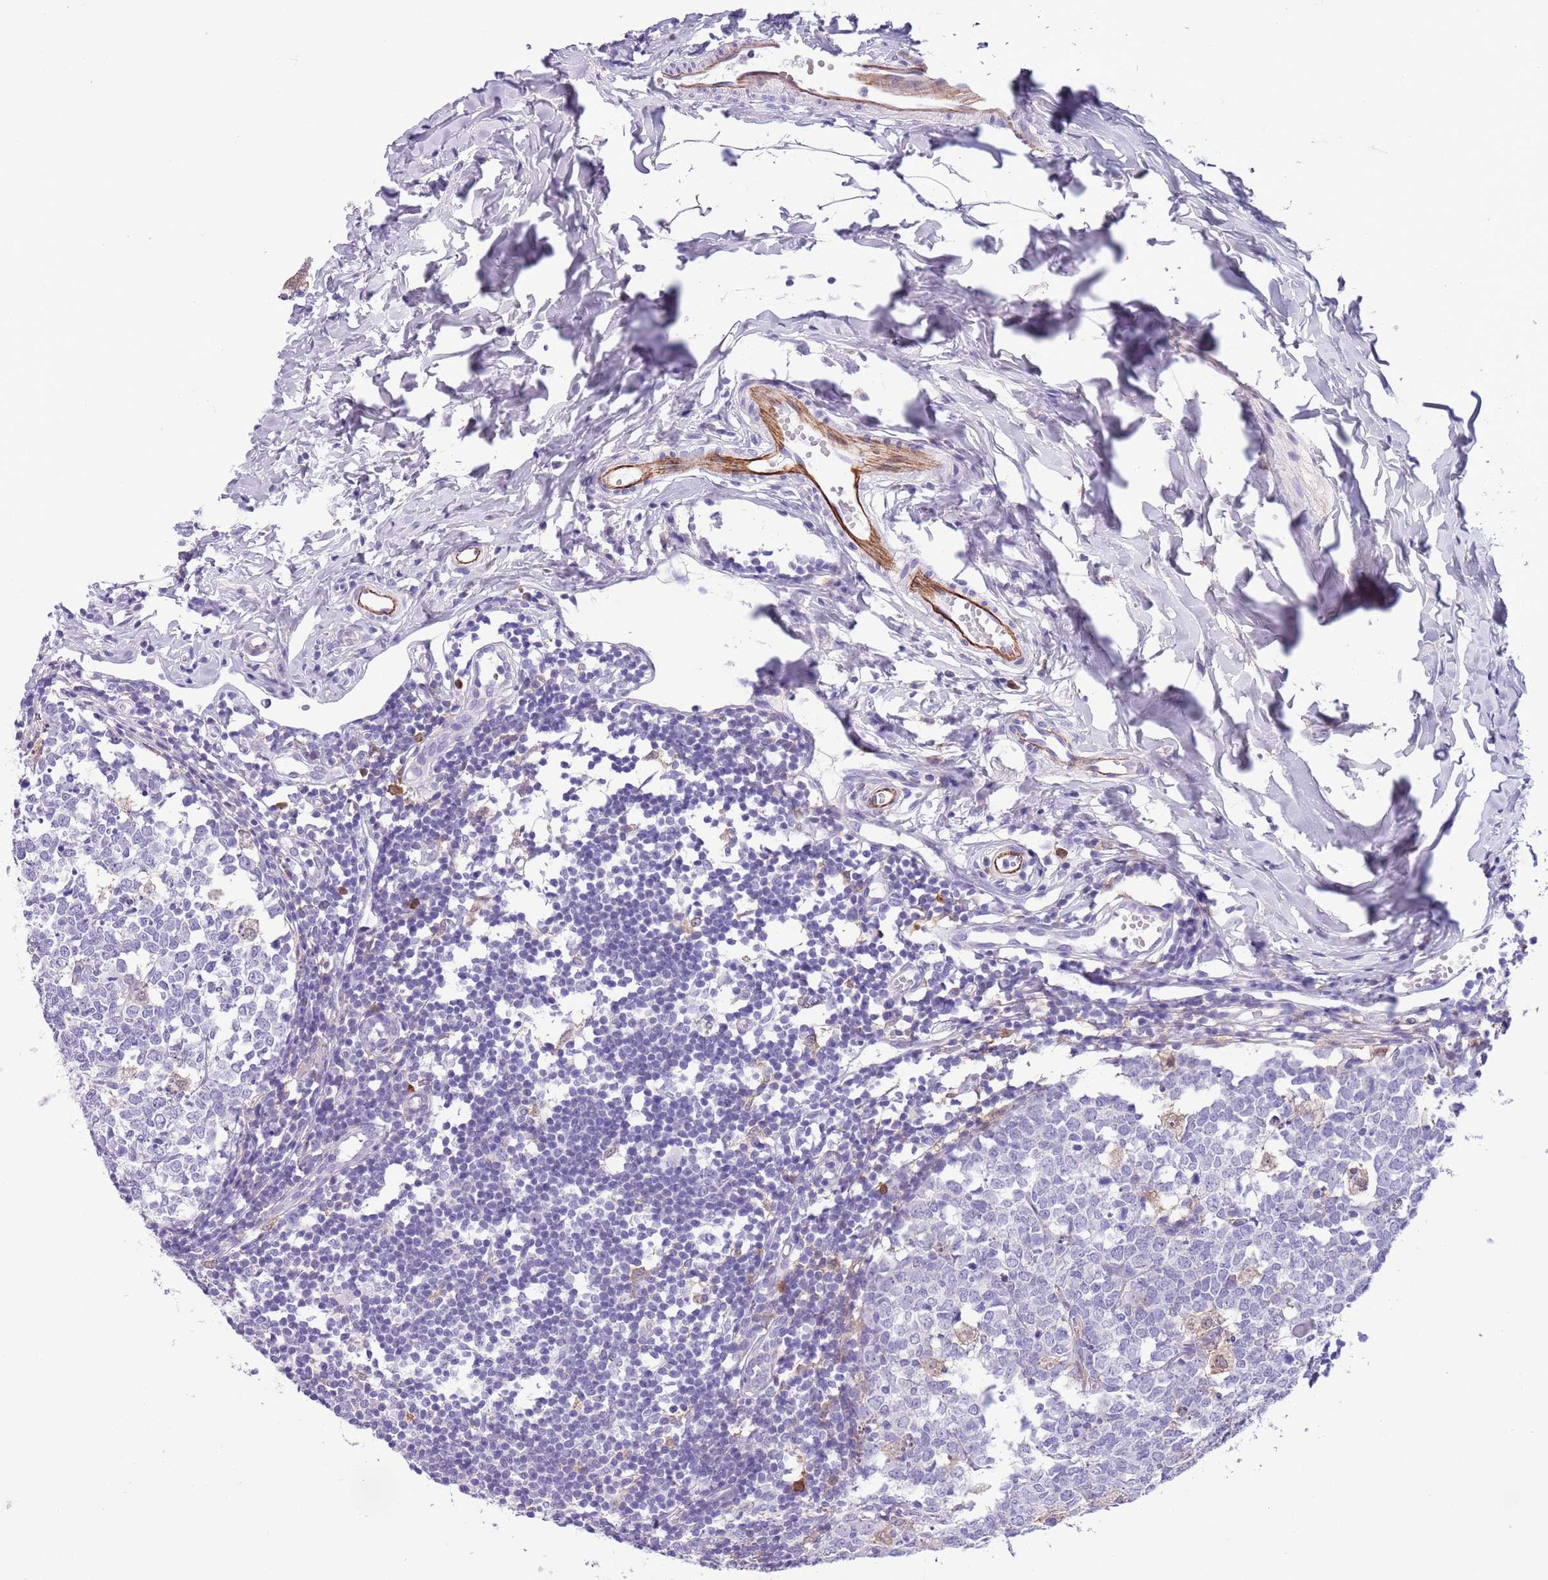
{"staining": {"intensity": "strong", "quantity": ">75%", "location": "cytoplasmic/membranous"}, "tissue": "appendix", "cell_type": "Glandular cells", "image_type": "normal", "snomed": [{"axis": "morphology", "description": "Normal tissue, NOS"}, {"axis": "topography", "description": "Appendix"}], "caption": "Appendix was stained to show a protein in brown. There is high levels of strong cytoplasmic/membranous positivity in approximately >75% of glandular cells. The staining is performed using DAB (3,3'-diaminobenzidine) brown chromogen to label protein expression. The nuclei are counter-stained blue using hematoxylin.", "gene": "PFKFB2", "patient": {"sex": "male", "age": 14}}